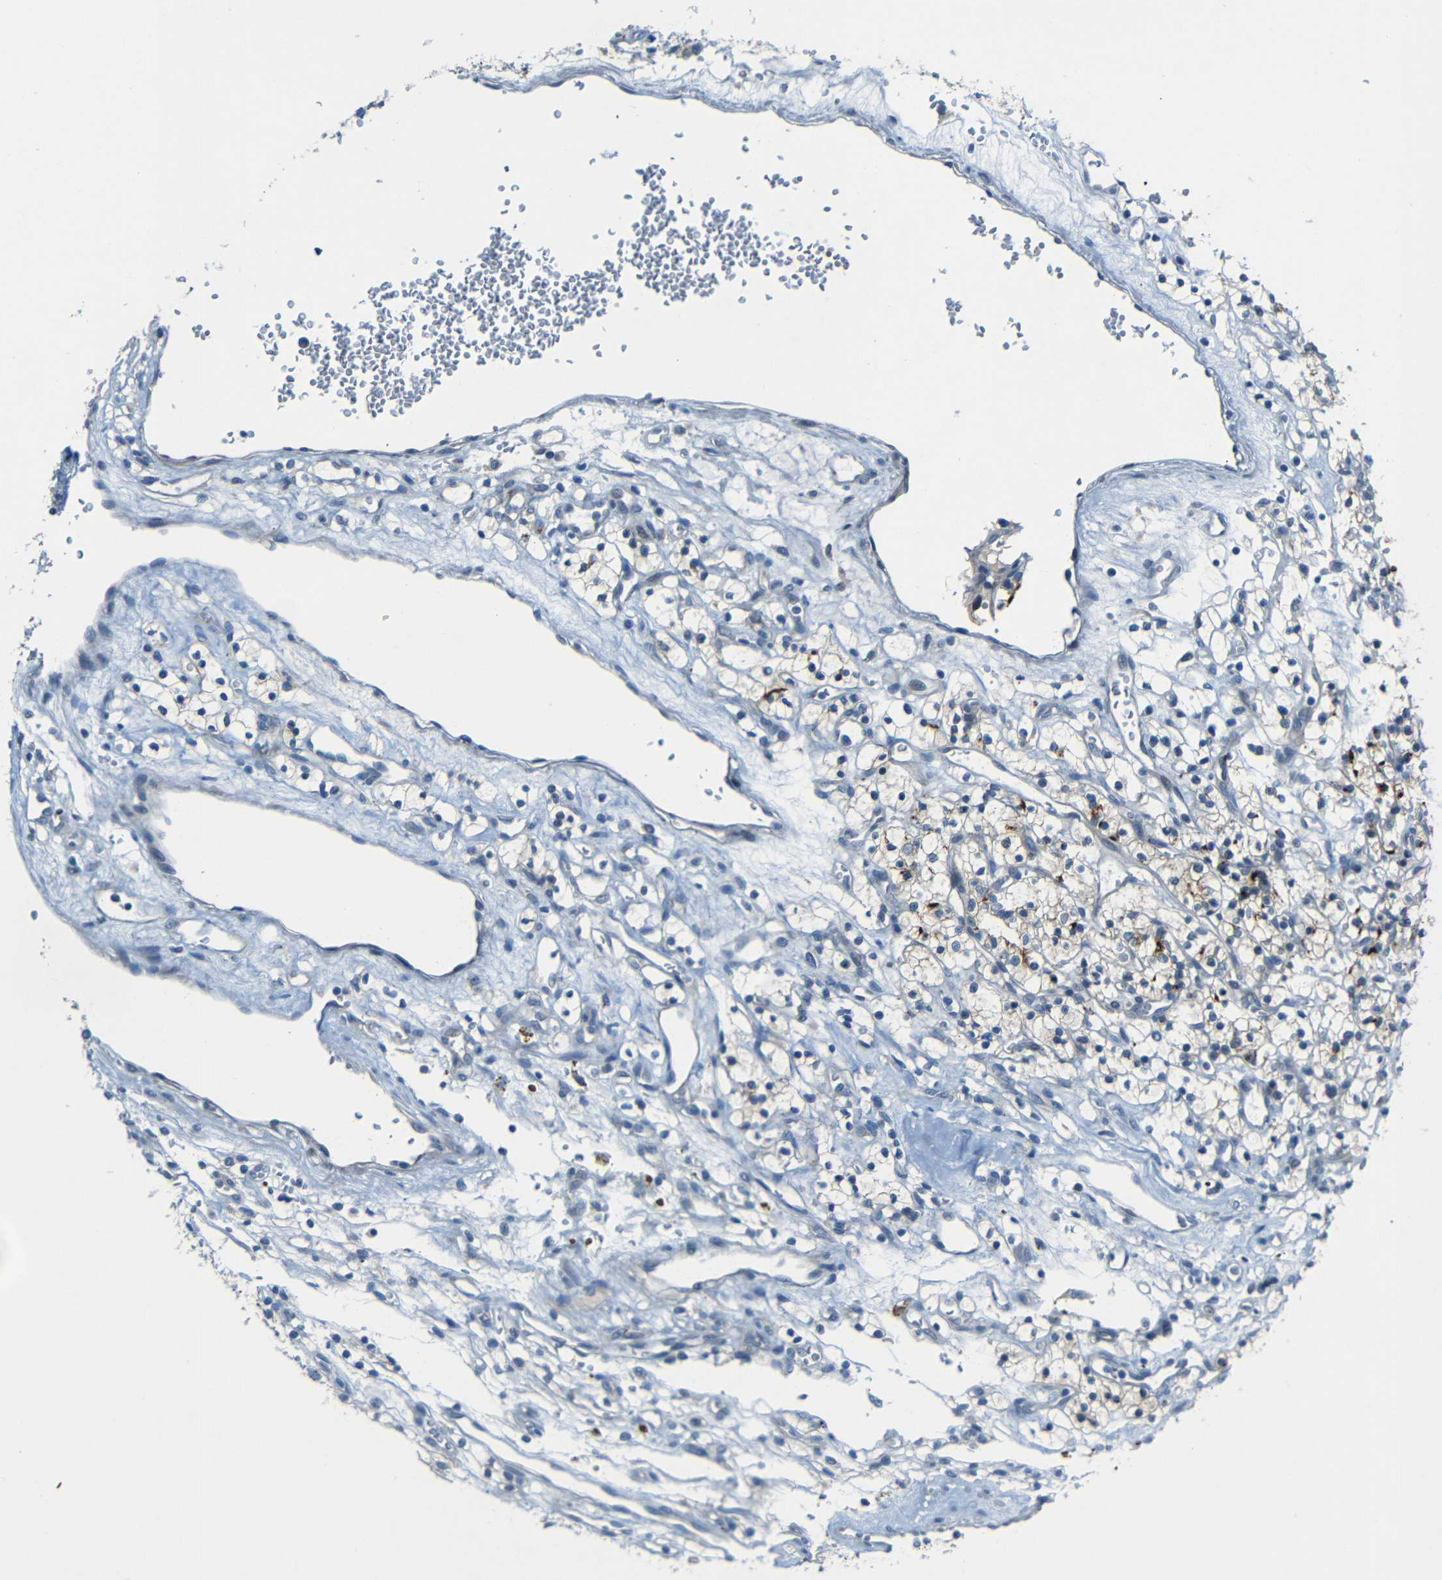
{"staining": {"intensity": "moderate", "quantity": "<25%", "location": "cytoplasmic/membranous"}, "tissue": "renal cancer", "cell_type": "Tumor cells", "image_type": "cancer", "snomed": [{"axis": "morphology", "description": "Adenocarcinoma, NOS"}, {"axis": "topography", "description": "Kidney"}], "caption": "Human renal cancer (adenocarcinoma) stained for a protein (brown) shows moderate cytoplasmic/membranous positive staining in about <25% of tumor cells.", "gene": "ANKRD22", "patient": {"sex": "female", "age": 57}}